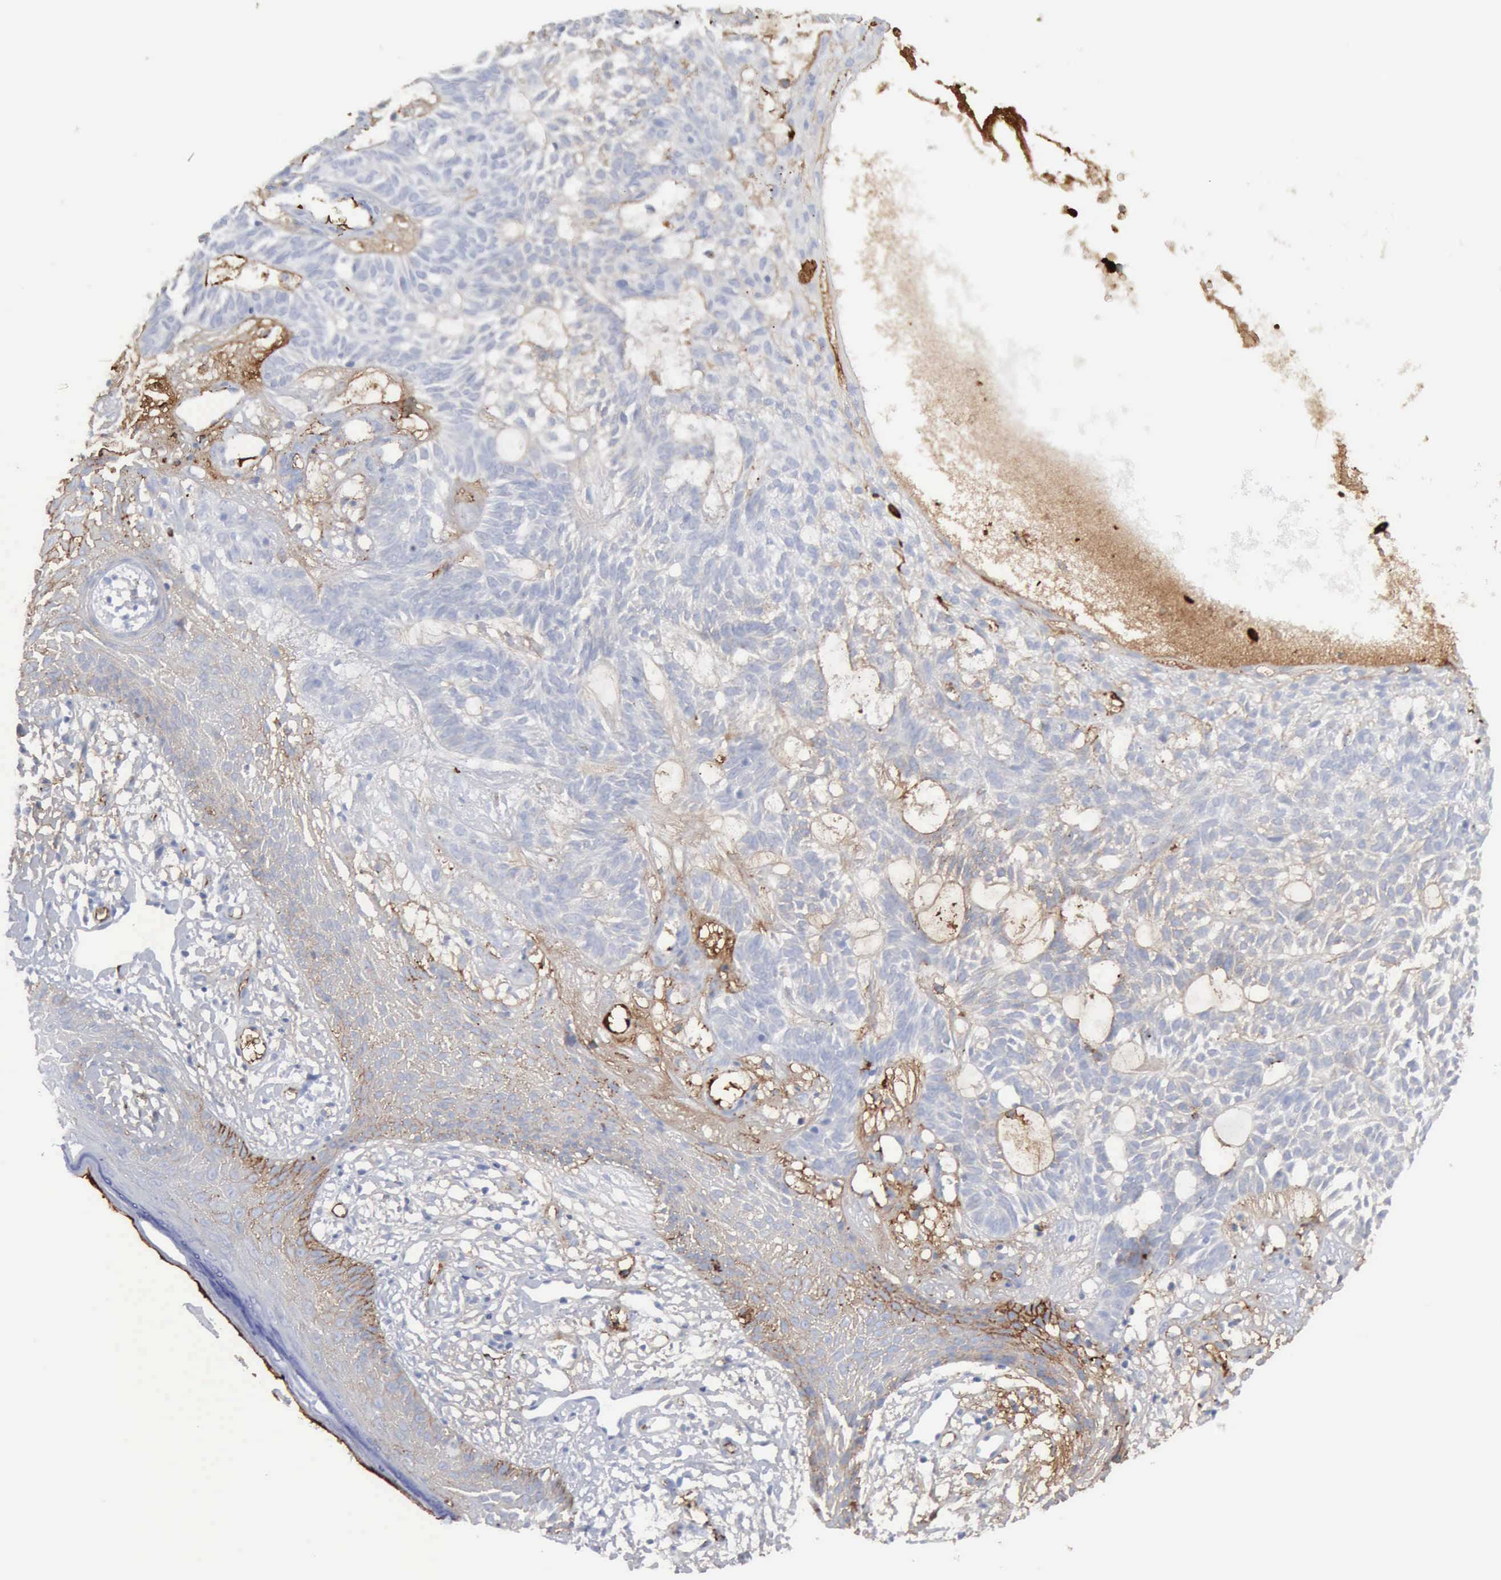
{"staining": {"intensity": "negative", "quantity": "none", "location": "none"}, "tissue": "skin cancer", "cell_type": "Tumor cells", "image_type": "cancer", "snomed": [{"axis": "morphology", "description": "Basal cell carcinoma"}, {"axis": "topography", "description": "Skin"}], "caption": "The immunohistochemistry (IHC) micrograph has no significant staining in tumor cells of basal cell carcinoma (skin) tissue.", "gene": "C4BPA", "patient": {"sex": "male", "age": 75}}